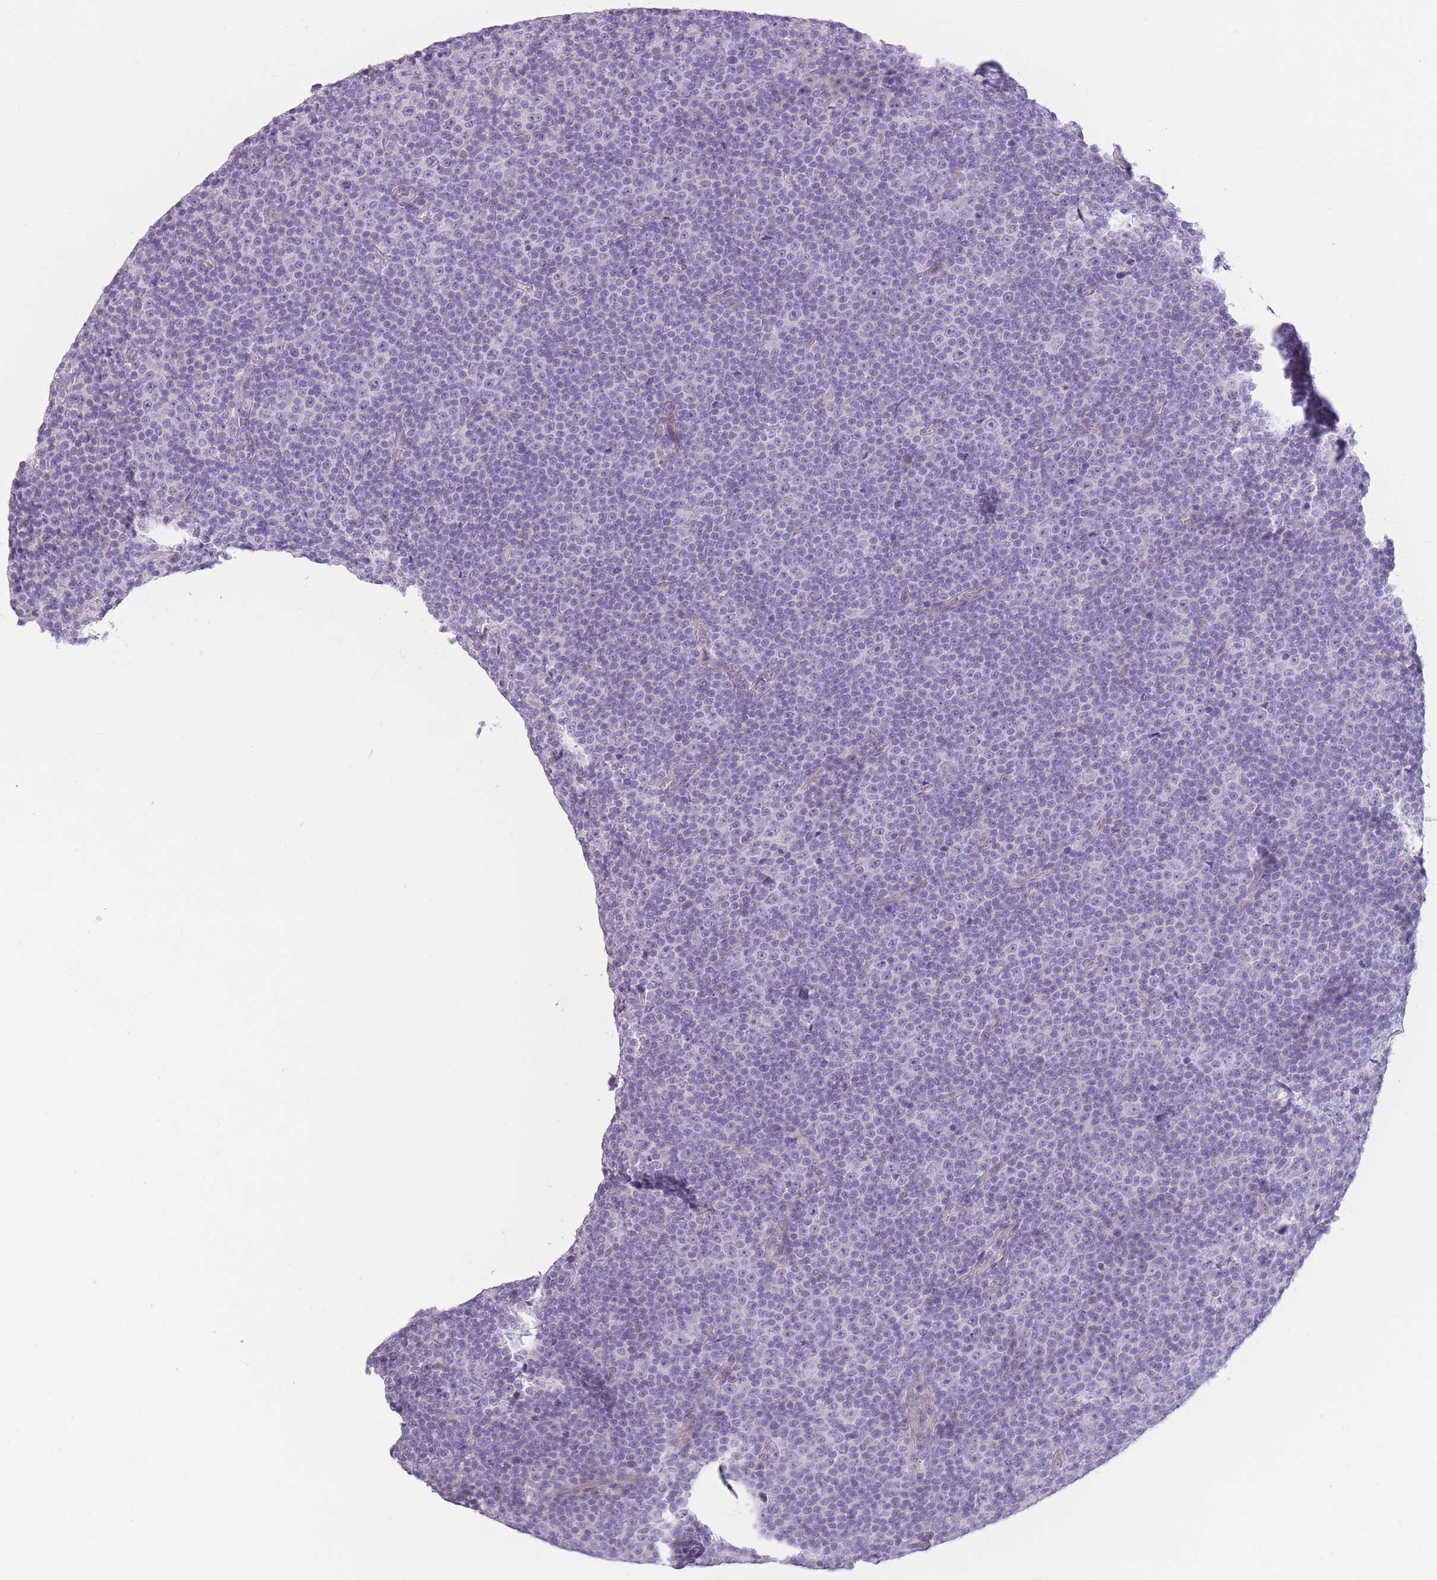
{"staining": {"intensity": "negative", "quantity": "none", "location": "none"}, "tissue": "lymphoma", "cell_type": "Tumor cells", "image_type": "cancer", "snomed": [{"axis": "morphology", "description": "Malignant lymphoma, non-Hodgkin's type, Low grade"}, {"axis": "topography", "description": "Lymph node"}], "caption": "Protein analysis of malignant lymphoma, non-Hodgkin's type (low-grade) reveals no significant positivity in tumor cells. The staining was performed using DAB to visualize the protein expression in brown, while the nuclei were stained in blue with hematoxylin (Magnification: 20x).", "gene": "TMEM236", "patient": {"sex": "female", "age": 67}}